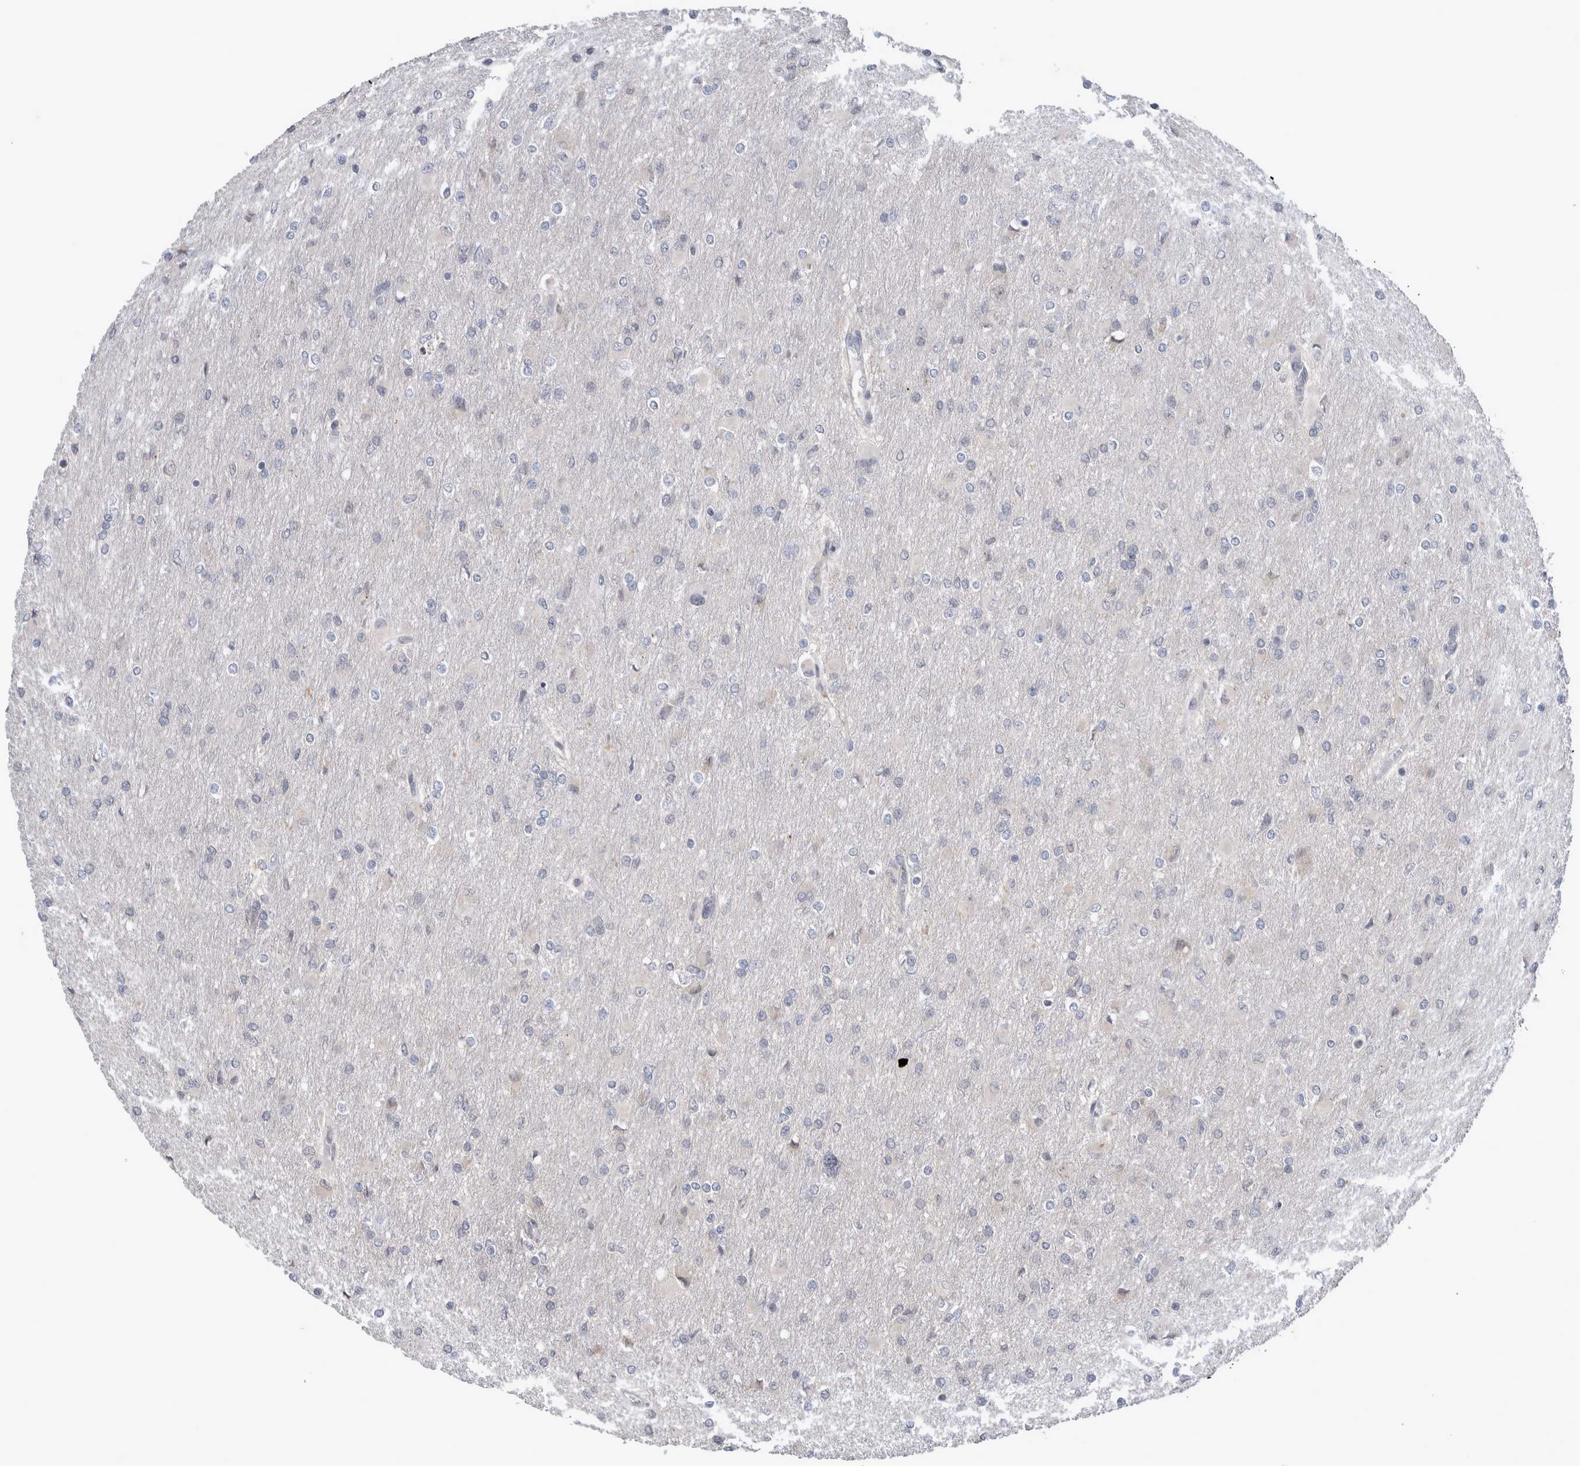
{"staining": {"intensity": "negative", "quantity": "none", "location": "none"}, "tissue": "glioma", "cell_type": "Tumor cells", "image_type": "cancer", "snomed": [{"axis": "morphology", "description": "Glioma, malignant, High grade"}, {"axis": "topography", "description": "Cerebral cortex"}], "caption": "Glioma stained for a protein using immunohistochemistry (IHC) demonstrates no positivity tumor cells.", "gene": "CUL2", "patient": {"sex": "female", "age": 36}}